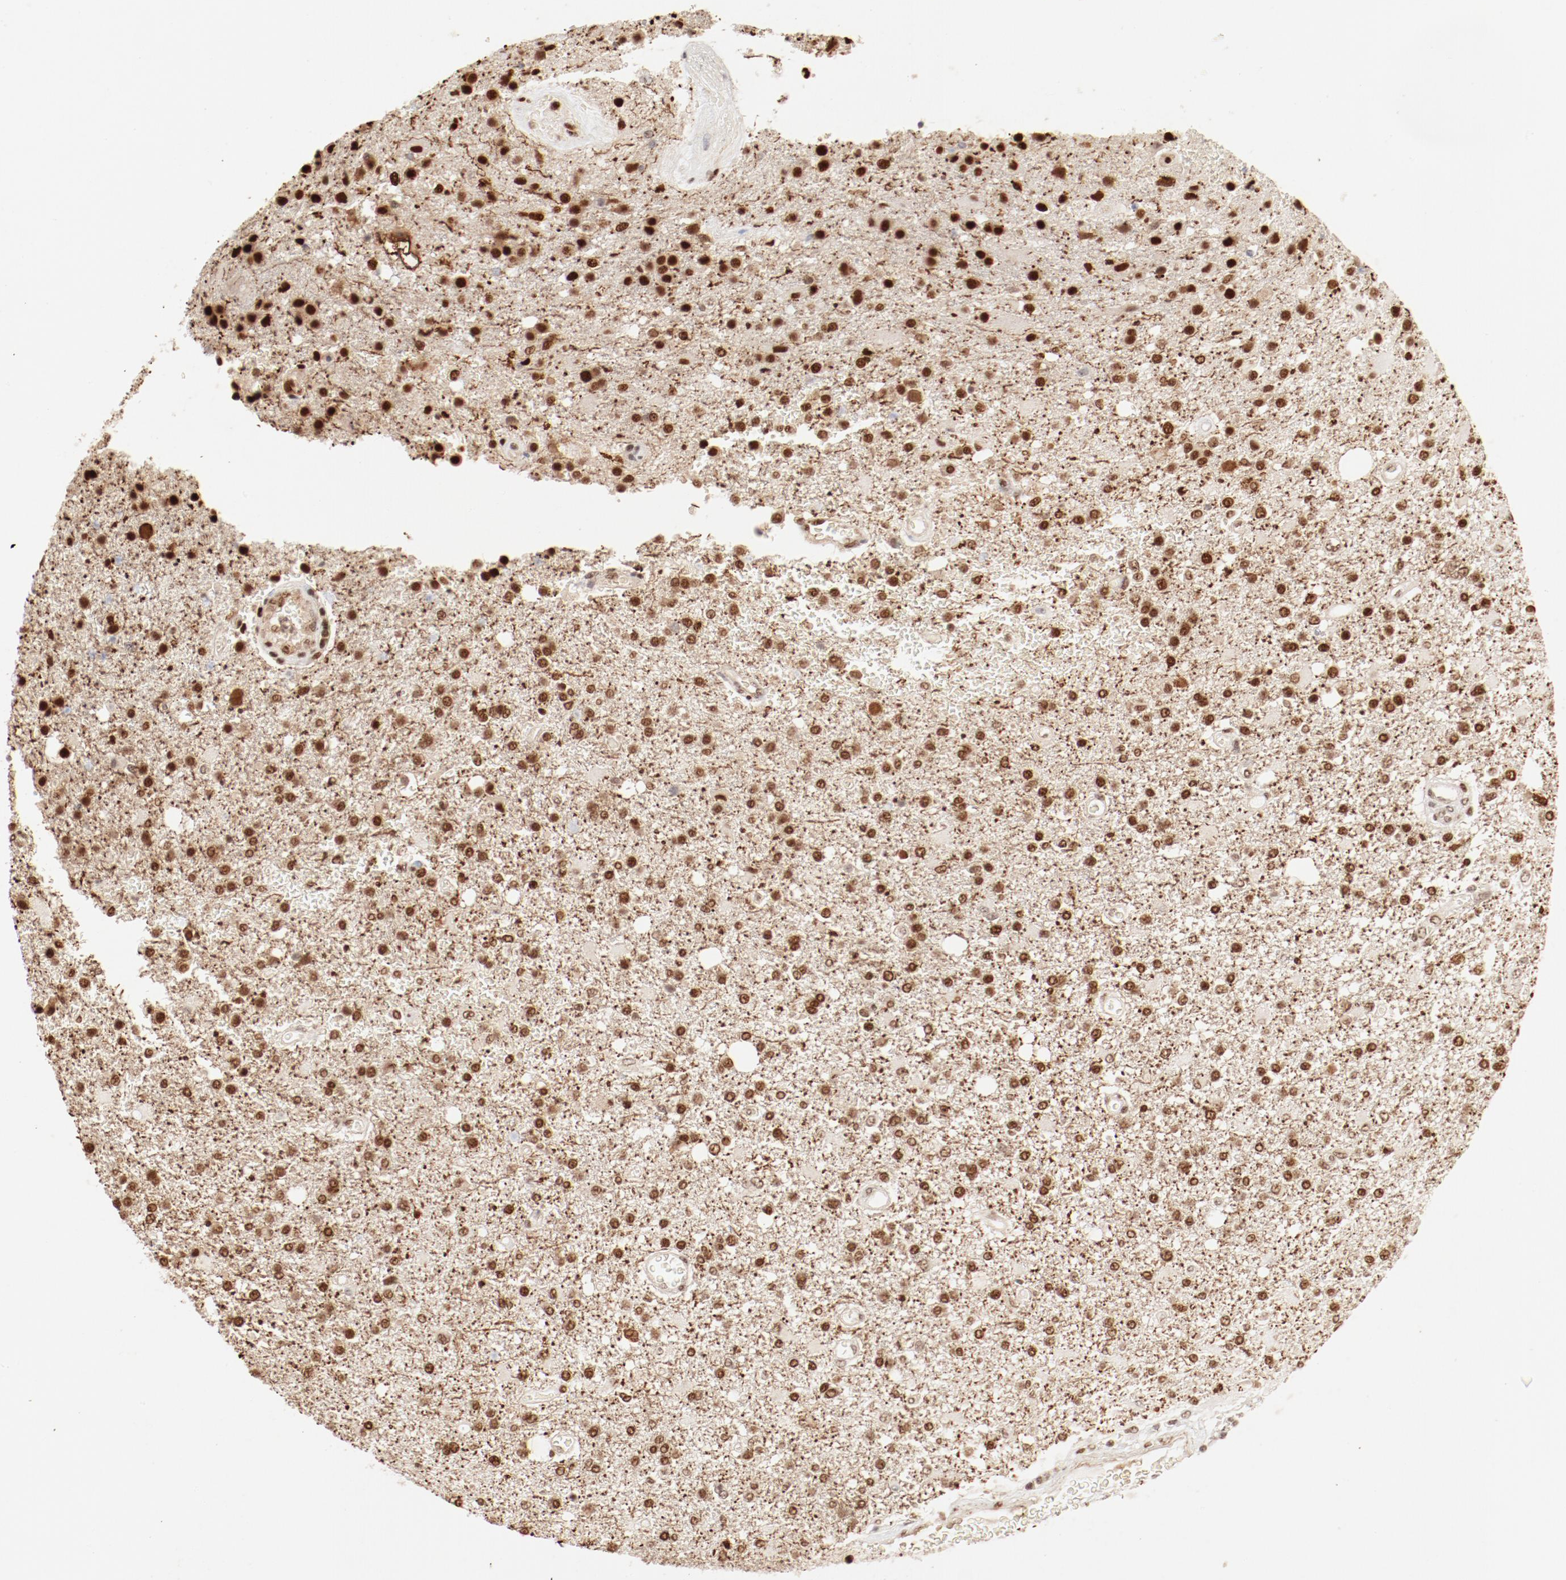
{"staining": {"intensity": "moderate", "quantity": ">75%", "location": "nuclear"}, "tissue": "glioma", "cell_type": "Tumor cells", "image_type": "cancer", "snomed": [{"axis": "morphology", "description": "Glioma, malignant, High grade"}, {"axis": "topography", "description": "Cerebral cortex"}], "caption": "About >75% of tumor cells in high-grade glioma (malignant) exhibit moderate nuclear protein expression as visualized by brown immunohistochemical staining.", "gene": "FAM50A", "patient": {"sex": "male", "age": 79}}